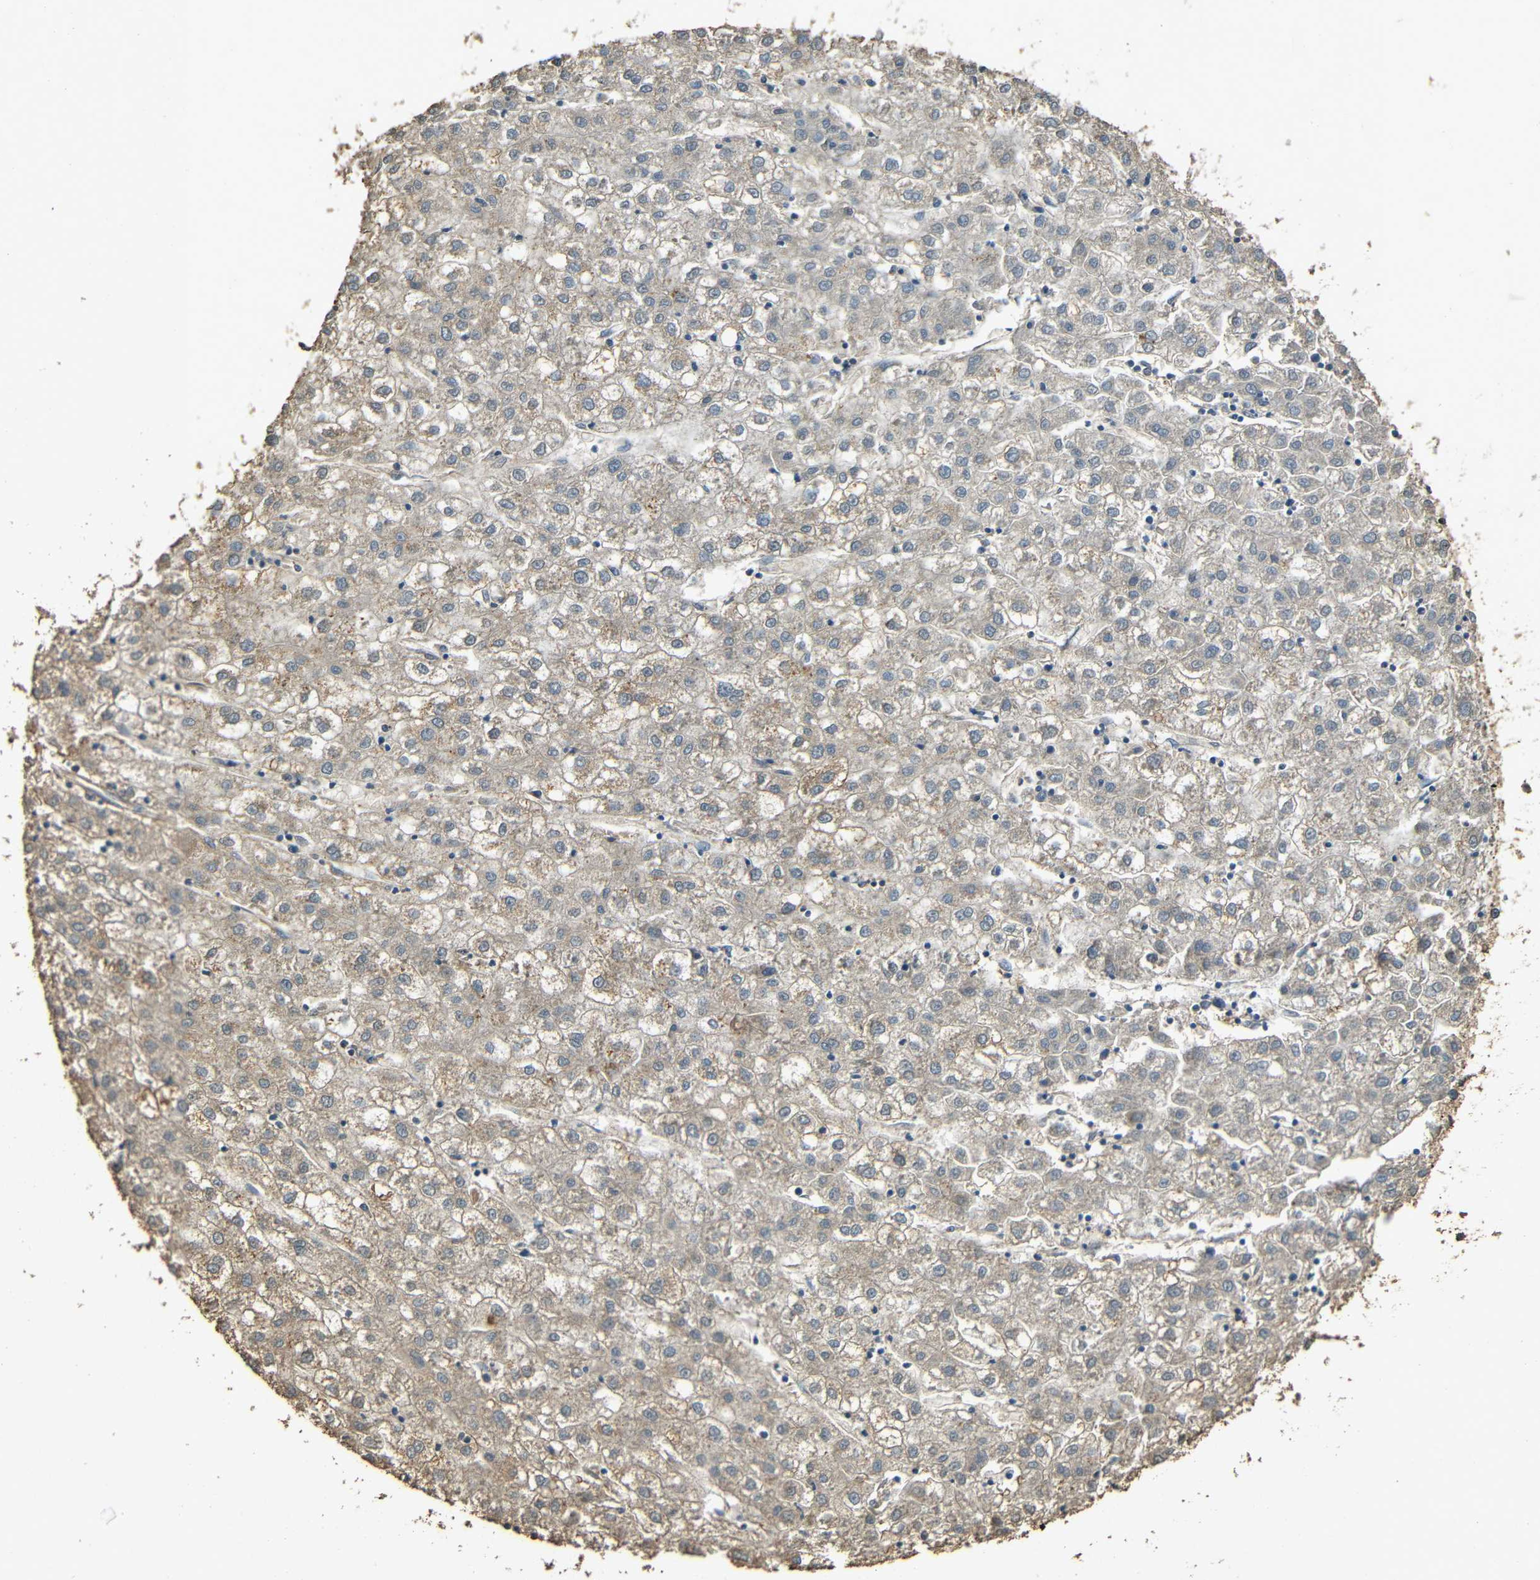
{"staining": {"intensity": "weak", "quantity": "25%-75%", "location": "cytoplasmic/membranous"}, "tissue": "liver cancer", "cell_type": "Tumor cells", "image_type": "cancer", "snomed": [{"axis": "morphology", "description": "Carcinoma, Hepatocellular, NOS"}, {"axis": "topography", "description": "Liver"}], "caption": "Protein expression analysis of liver hepatocellular carcinoma reveals weak cytoplasmic/membranous expression in approximately 25%-75% of tumor cells.", "gene": "PDE5A", "patient": {"sex": "male", "age": 72}}